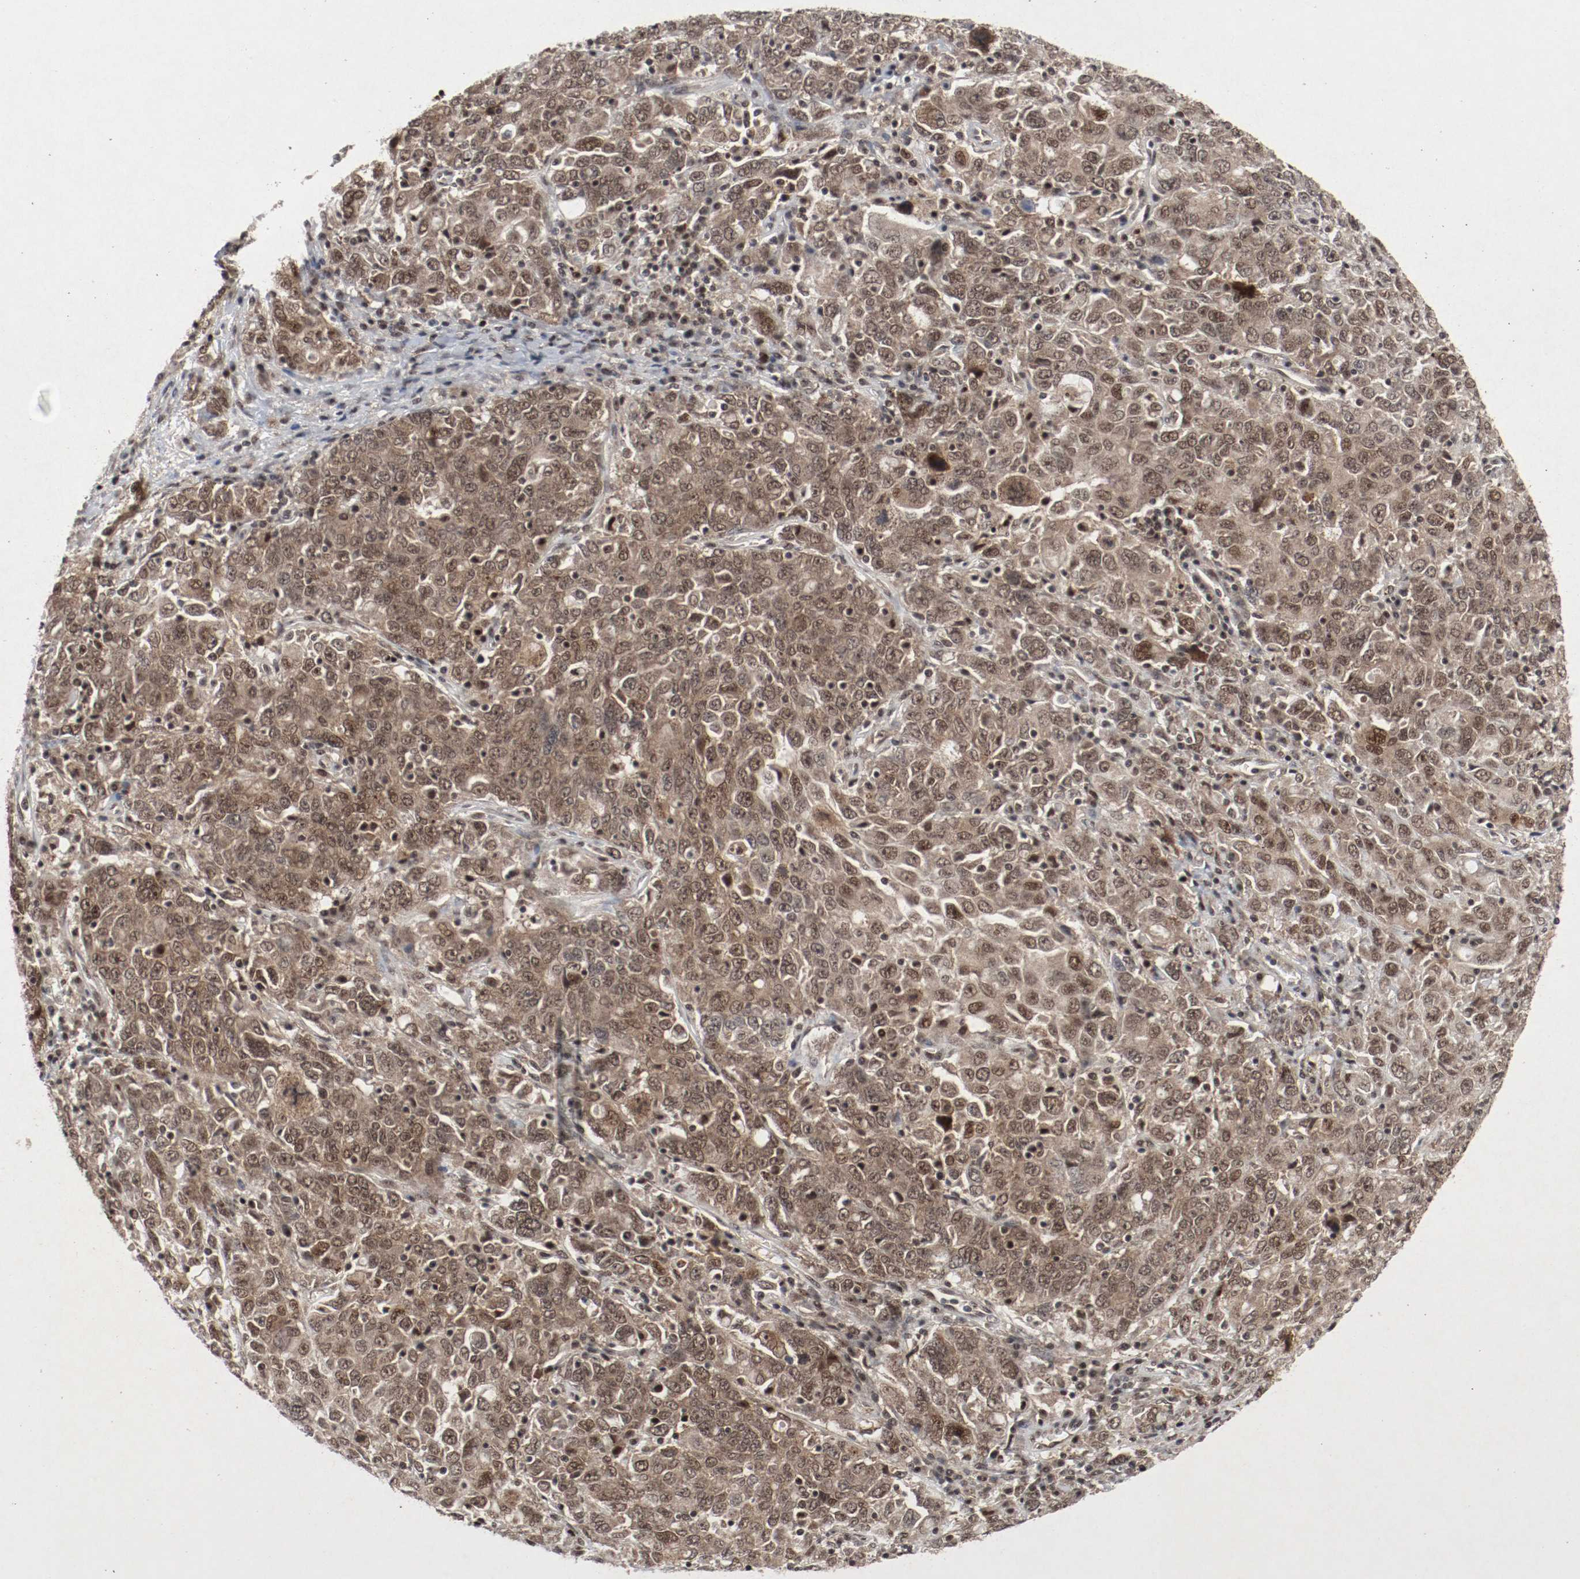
{"staining": {"intensity": "moderate", "quantity": ">75%", "location": "cytoplasmic/membranous,nuclear"}, "tissue": "ovarian cancer", "cell_type": "Tumor cells", "image_type": "cancer", "snomed": [{"axis": "morphology", "description": "Carcinoma, endometroid"}, {"axis": "topography", "description": "Ovary"}], "caption": "Protein staining exhibits moderate cytoplasmic/membranous and nuclear staining in about >75% of tumor cells in endometroid carcinoma (ovarian). (IHC, brightfield microscopy, high magnification).", "gene": "CSNK2B", "patient": {"sex": "female", "age": 62}}